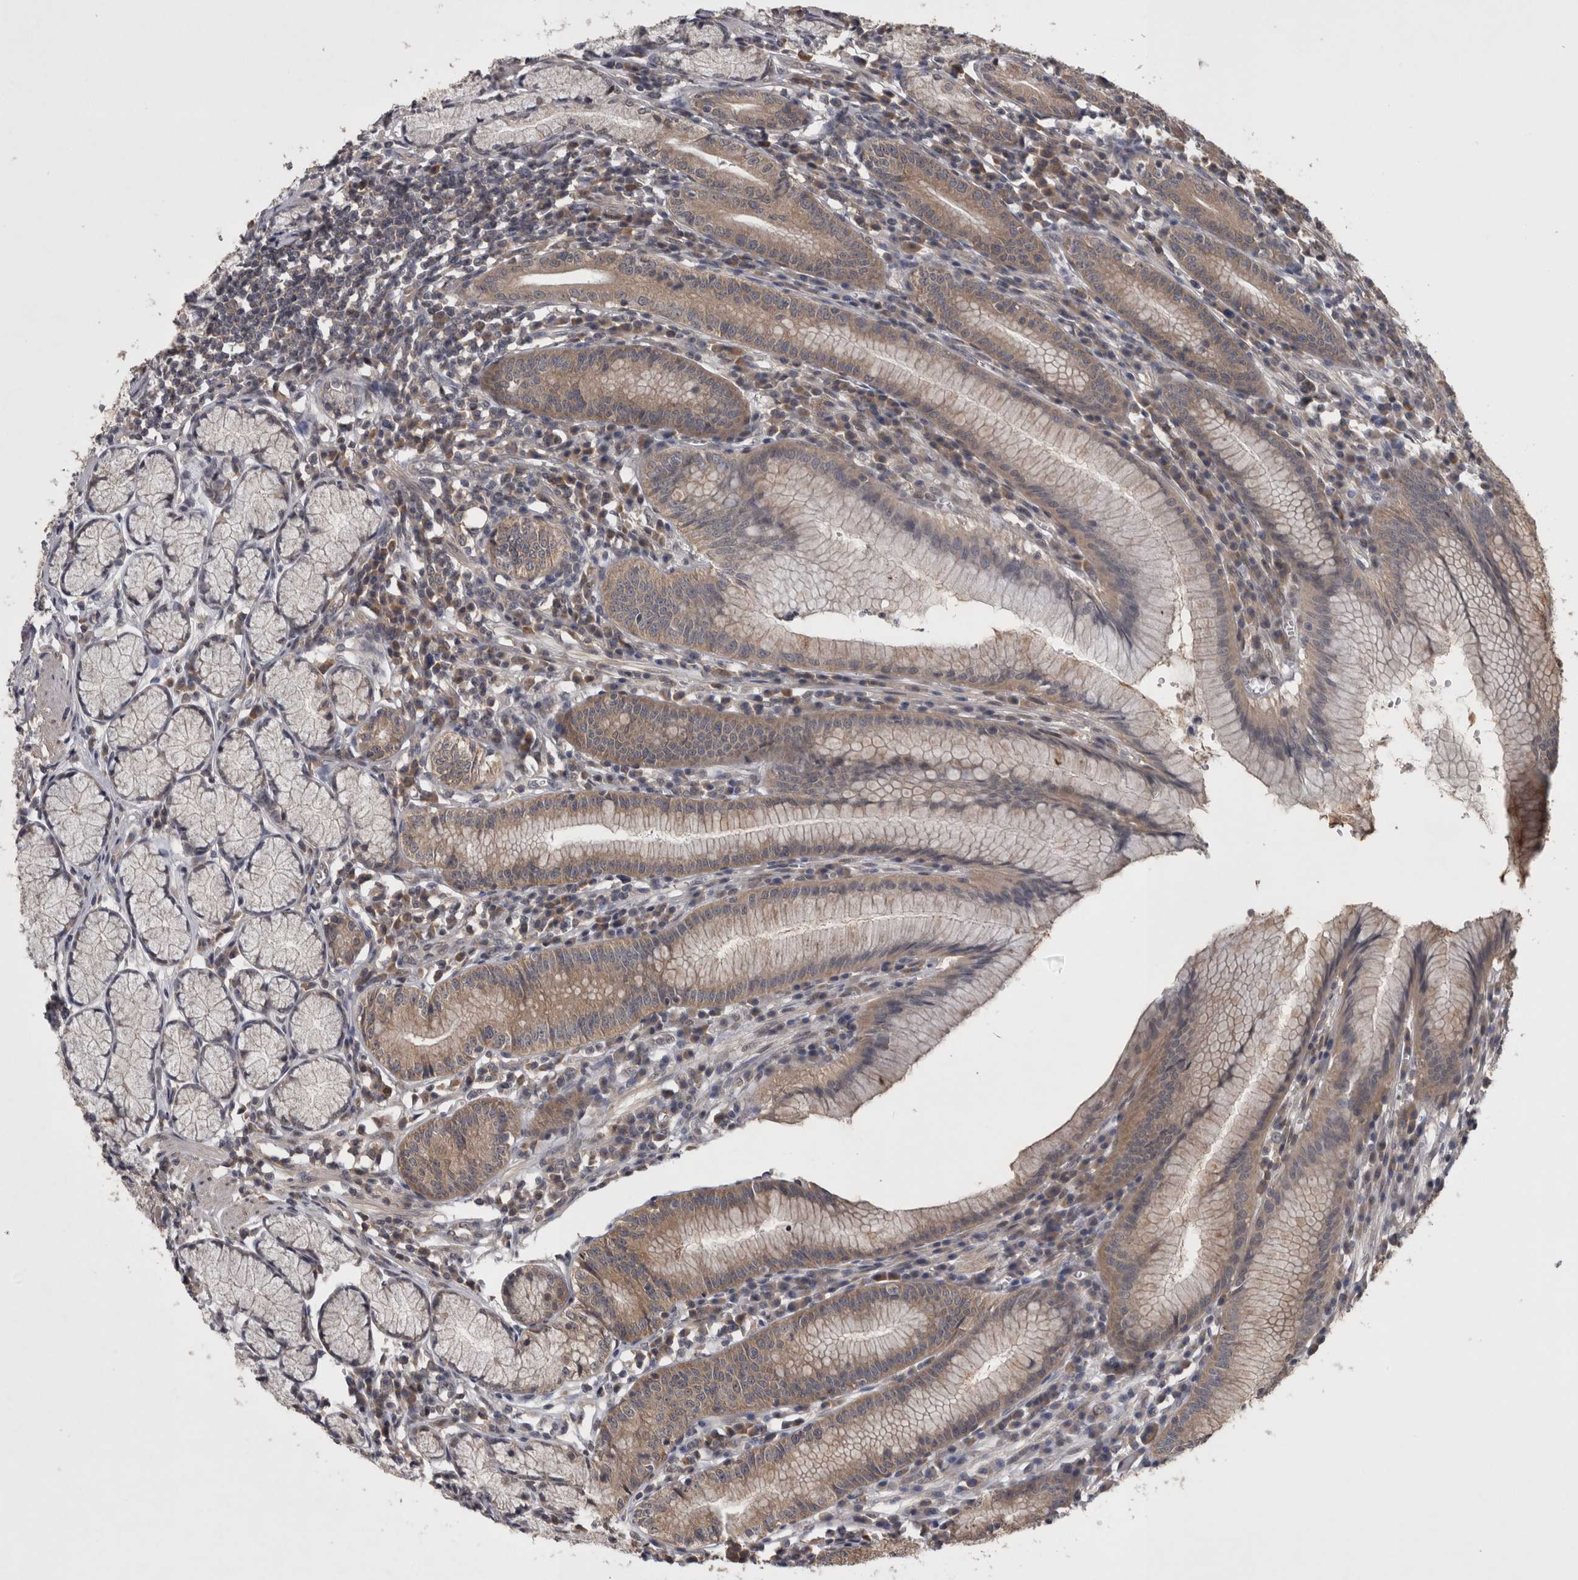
{"staining": {"intensity": "moderate", "quantity": ">75%", "location": "cytoplasmic/membranous"}, "tissue": "stomach", "cell_type": "Glandular cells", "image_type": "normal", "snomed": [{"axis": "morphology", "description": "Normal tissue, NOS"}, {"axis": "topography", "description": "Stomach"}], "caption": "Immunohistochemistry staining of unremarkable stomach, which exhibits medium levels of moderate cytoplasmic/membranous expression in about >75% of glandular cells indicating moderate cytoplasmic/membranous protein staining. The staining was performed using DAB (3,3'-diaminobenzidine) (brown) for protein detection and nuclei were counterstained in hematoxylin (blue).", "gene": "ZNF114", "patient": {"sex": "male", "age": 55}}